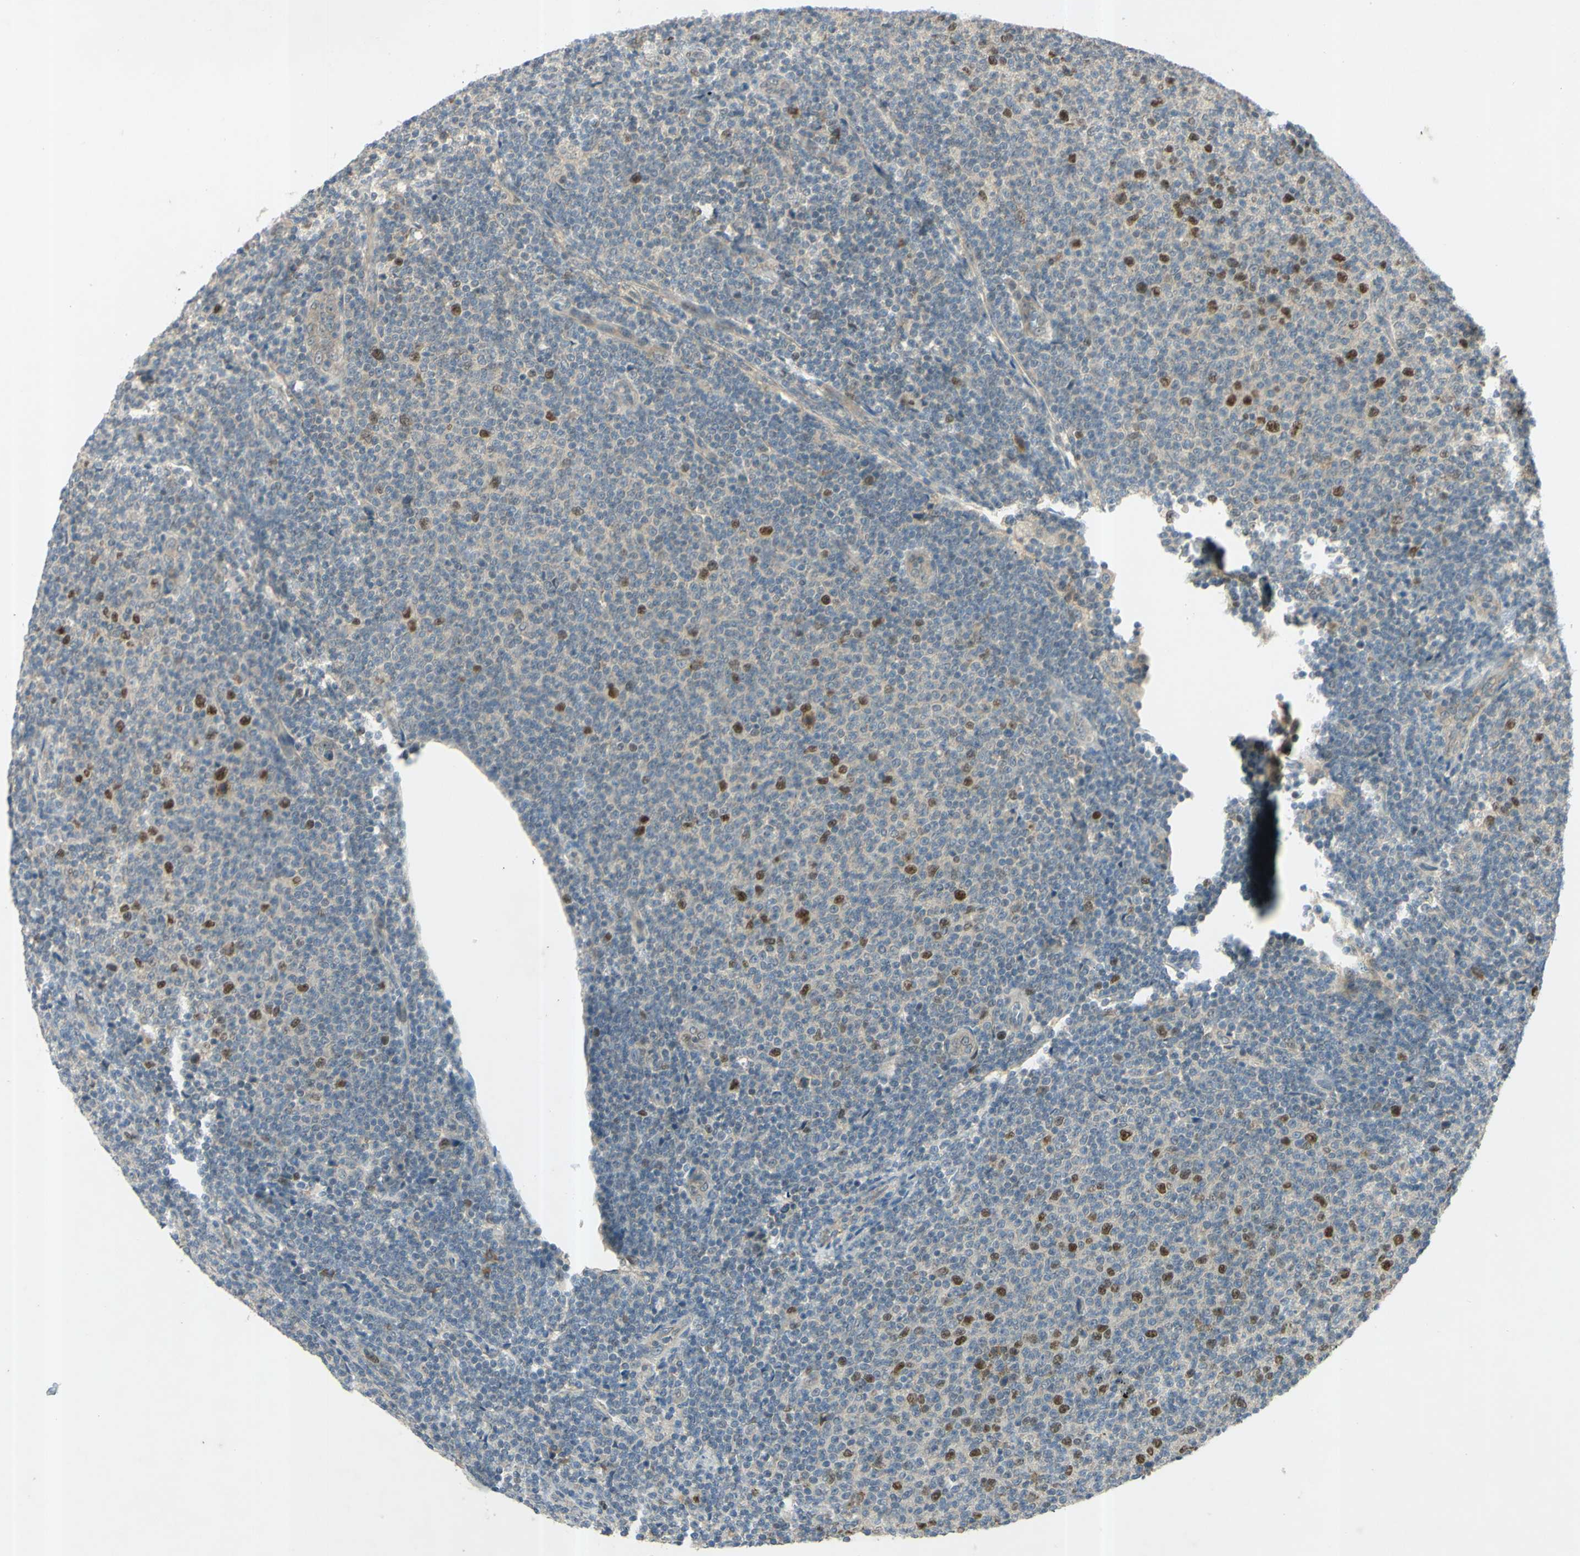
{"staining": {"intensity": "strong", "quantity": "<25%", "location": "nuclear"}, "tissue": "lymphoma", "cell_type": "Tumor cells", "image_type": "cancer", "snomed": [{"axis": "morphology", "description": "Malignant lymphoma, non-Hodgkin's type, Low grade"}, {"axis": "topography", "description": "Lymph node"}], "caption": "IHC micrograph of neoplastic tissue: lymphoma stained using immunohistochemistry exhibits medium levels of strong protein expression localized specifically in the nuclear of tumor cells, appearing as a nuclear brown color.", "gene": "RAD18", "patient": {"sex": "male", "age": 66}}